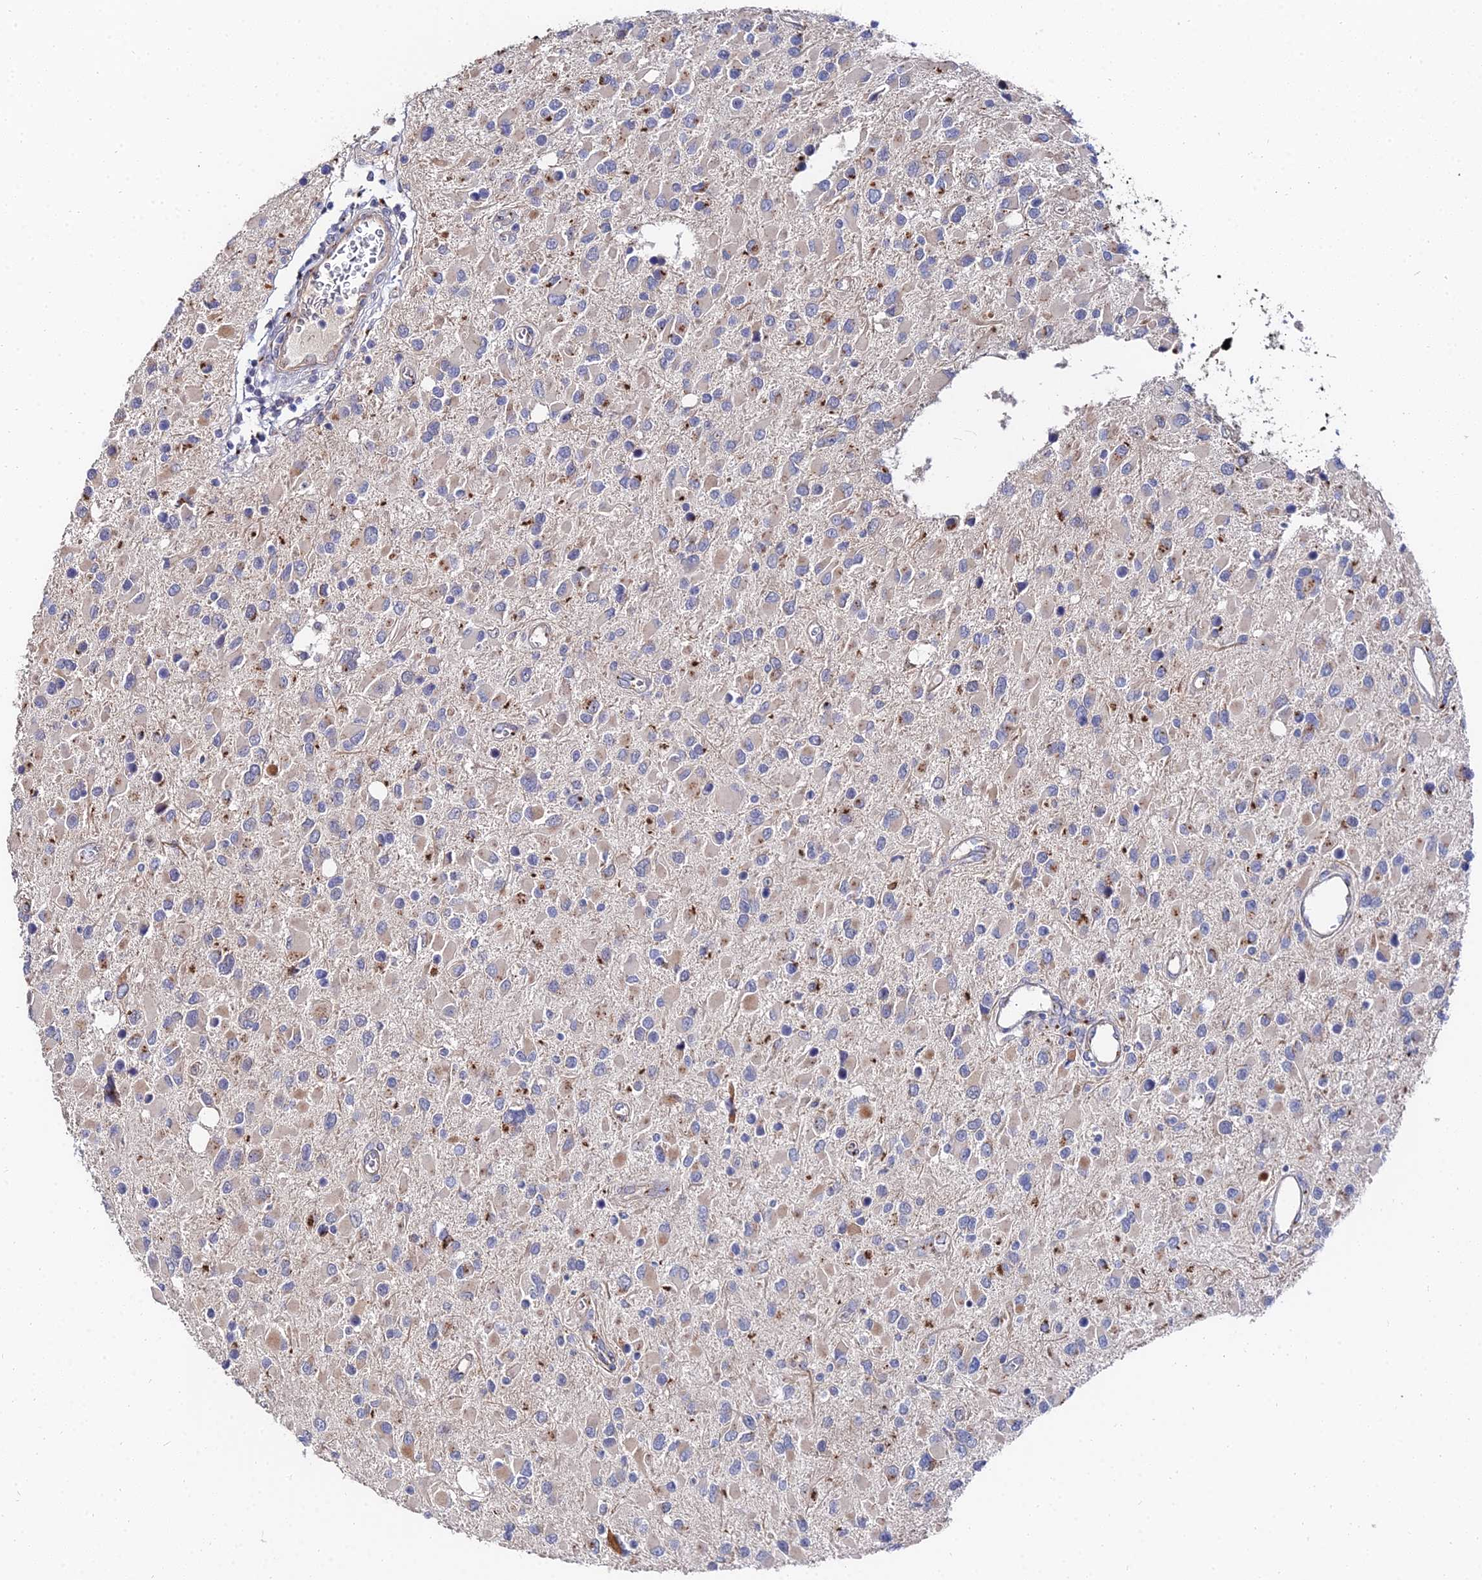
{"staining": {"intensity": "moderate", "quantity": "<25%", "location": "cytoplasmic/membranous"}, "tissue": "glioma", "cell_type": "Tumor cells", "image_type": "cancer", "snomed": [{"axis": "morphology", "description": "Glioma, malignant, High grade"}, {"axis": "topography", "description": "Brain"}], "caption": "Brown immunohistochemical staining in human glioma displays moderate cytoplasmic/membranous positivity in about <25% of tumor cells. (DAB (3,3'-diaminobenzidine) IHC, brown staining for protein, blue staining for nuclei).", "gene": "BORCS8", "patient": {"sex": "male", "age": 53}}